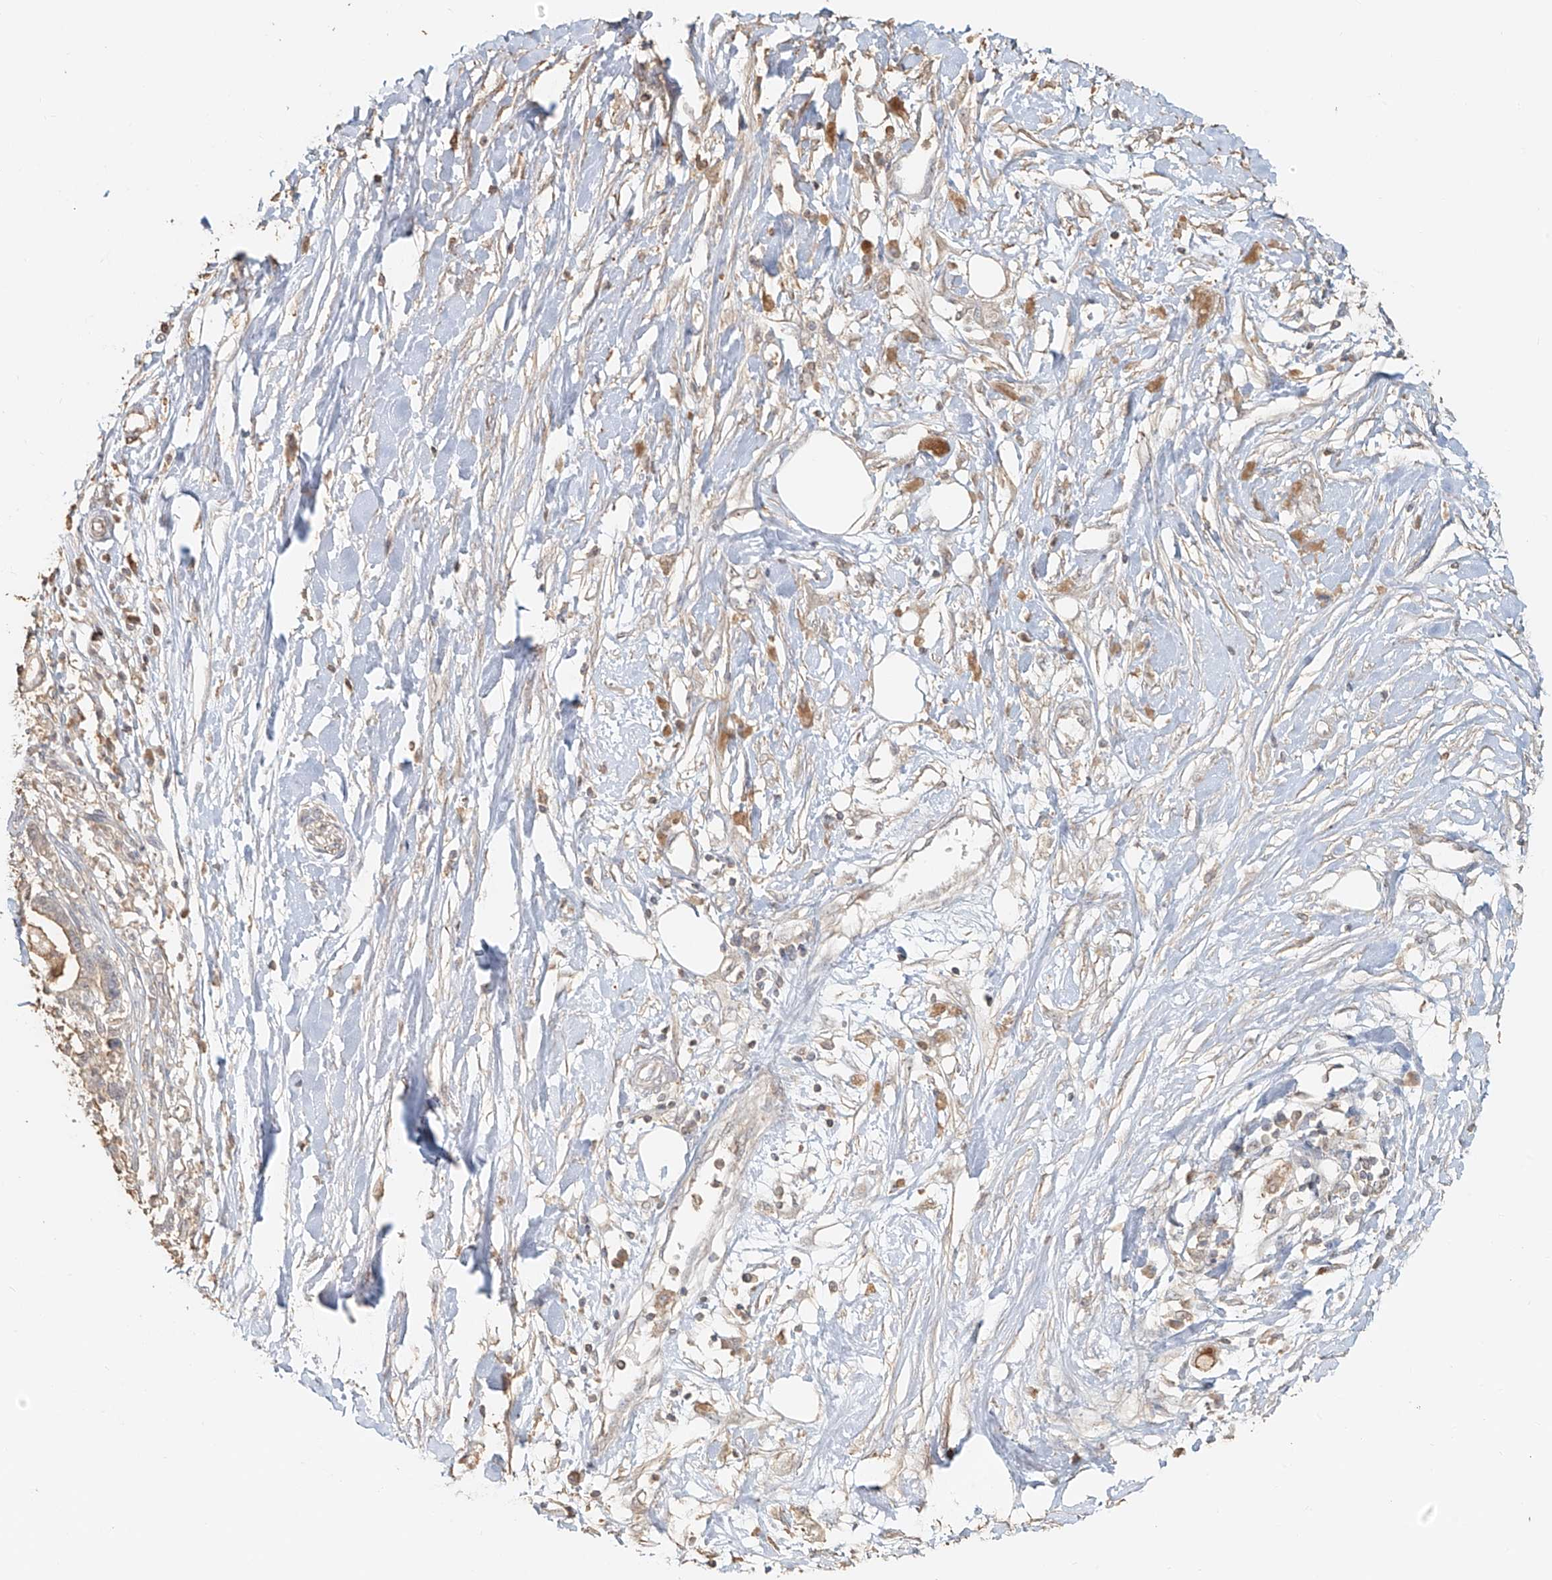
{"staining": {"intensity": "negative", "quantity": "none", "location": "none"}, "tissue": "pancreatic cancer", "cell_type": "Tumor cells", "image_type": "cancer", "snomed": [{"axis": "morphology", "description": "Adenocarcinoma, NOS"}, {"axis": "topography", "description": "Pancreas"}], "caption": "This is an IHC image of pancreatic adenocarcinoma. There is no staining in tumor cells.", "gene": "NPHS1", "patient": {"sex": "male", "age": 56}}